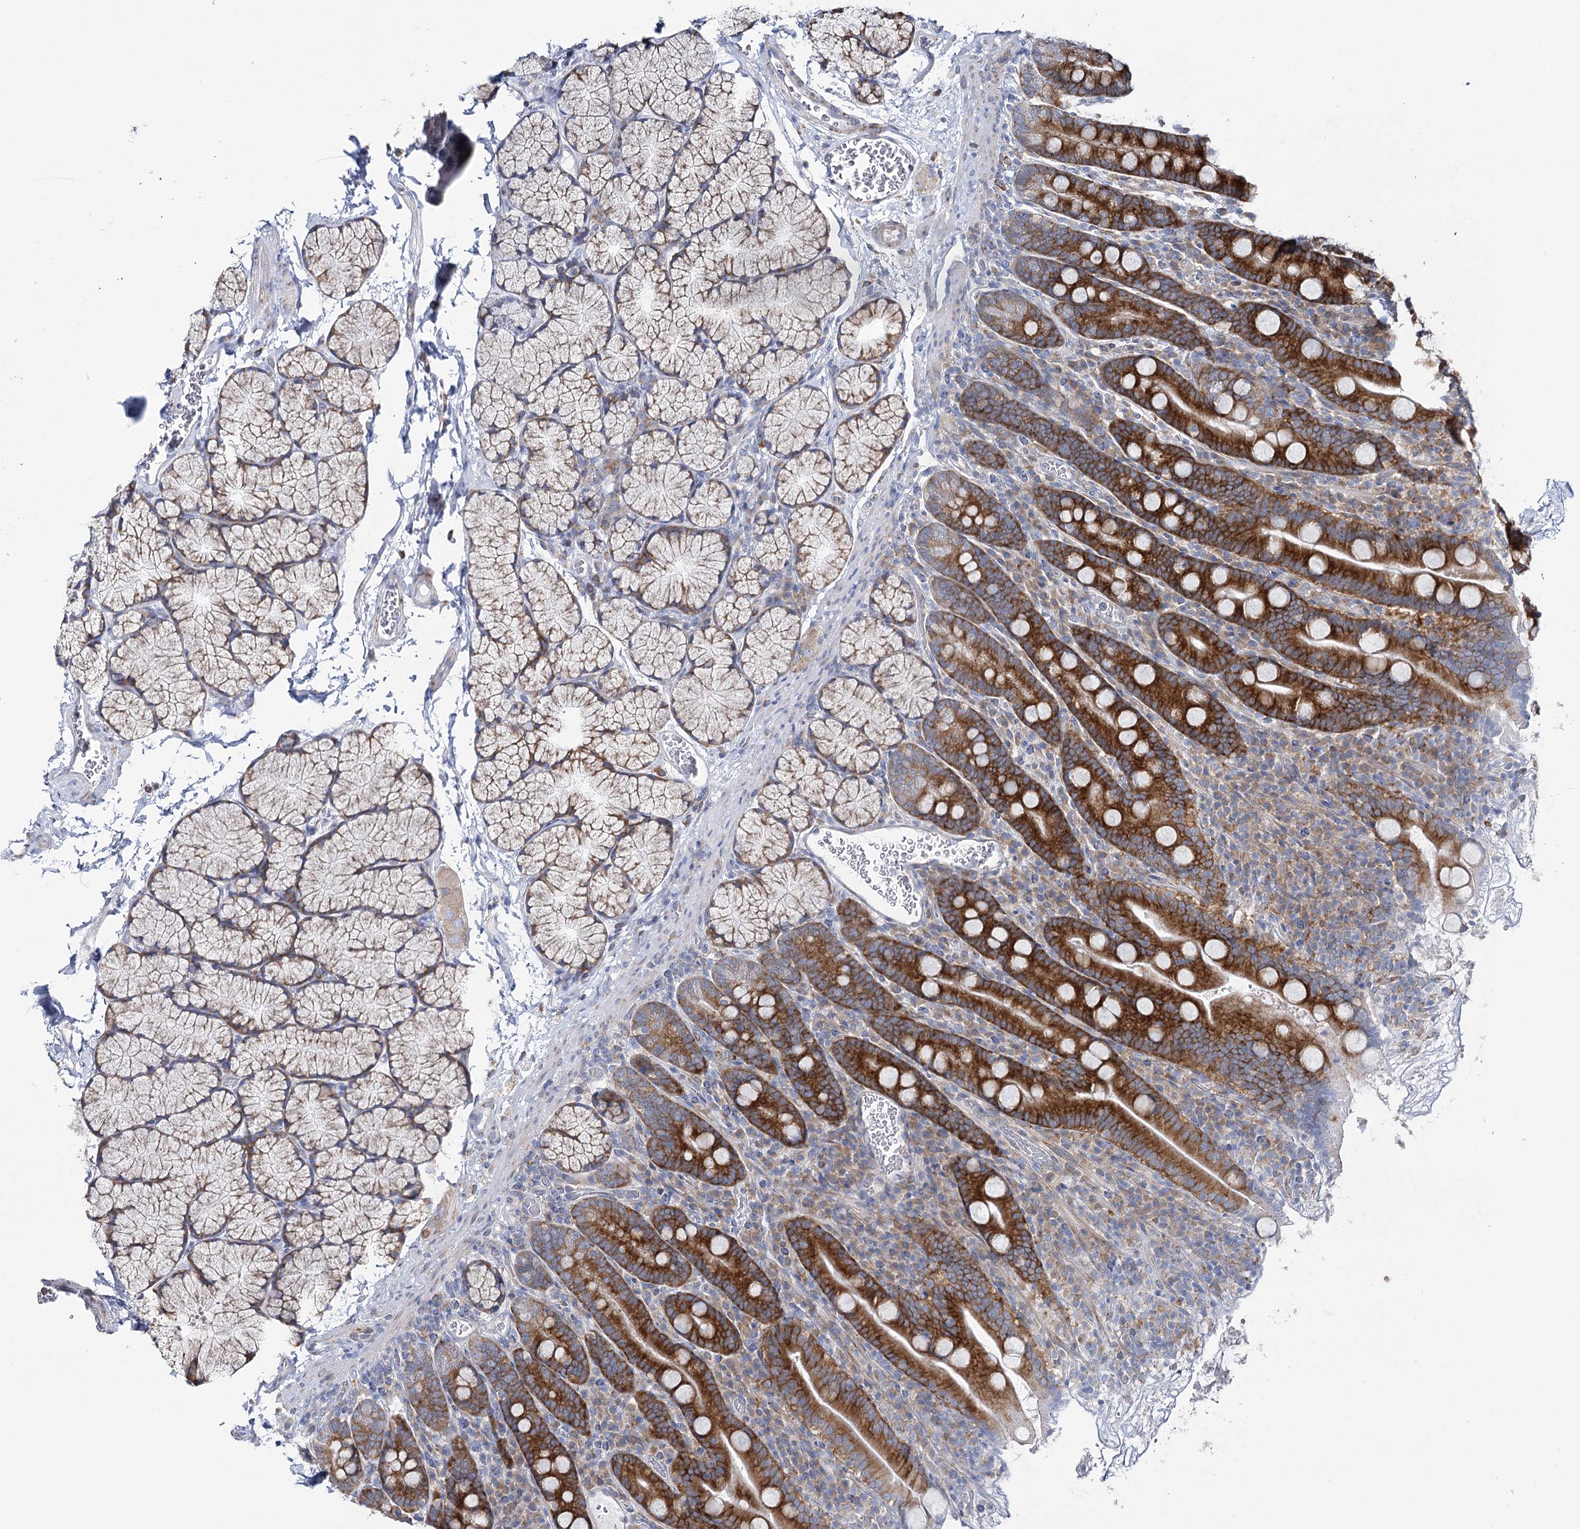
{"staining": {"intensity": "strong", "quantity": ">75%", "location": "cytoplasmic/membranous"}, "tissue": "duodenum", "cell_type": "Glandular cells", "image_type": "normal", "snomed": [{"axis": "morphology", "description": "Normal tissue, NOS"}, {"axis": "topography", "description": "Duodenum"}], "caption": "A high amount of strong cytoplasmic/membranous staining is present in approximately >75% of glandular cells in benign duodenum. (DAB (3,3'-diaminobenzidine) IHC, brown staining for protein, blue staining for nuclei).", "gene": "THUMPD3", "patient": {"sex": "male", "age": 35}}